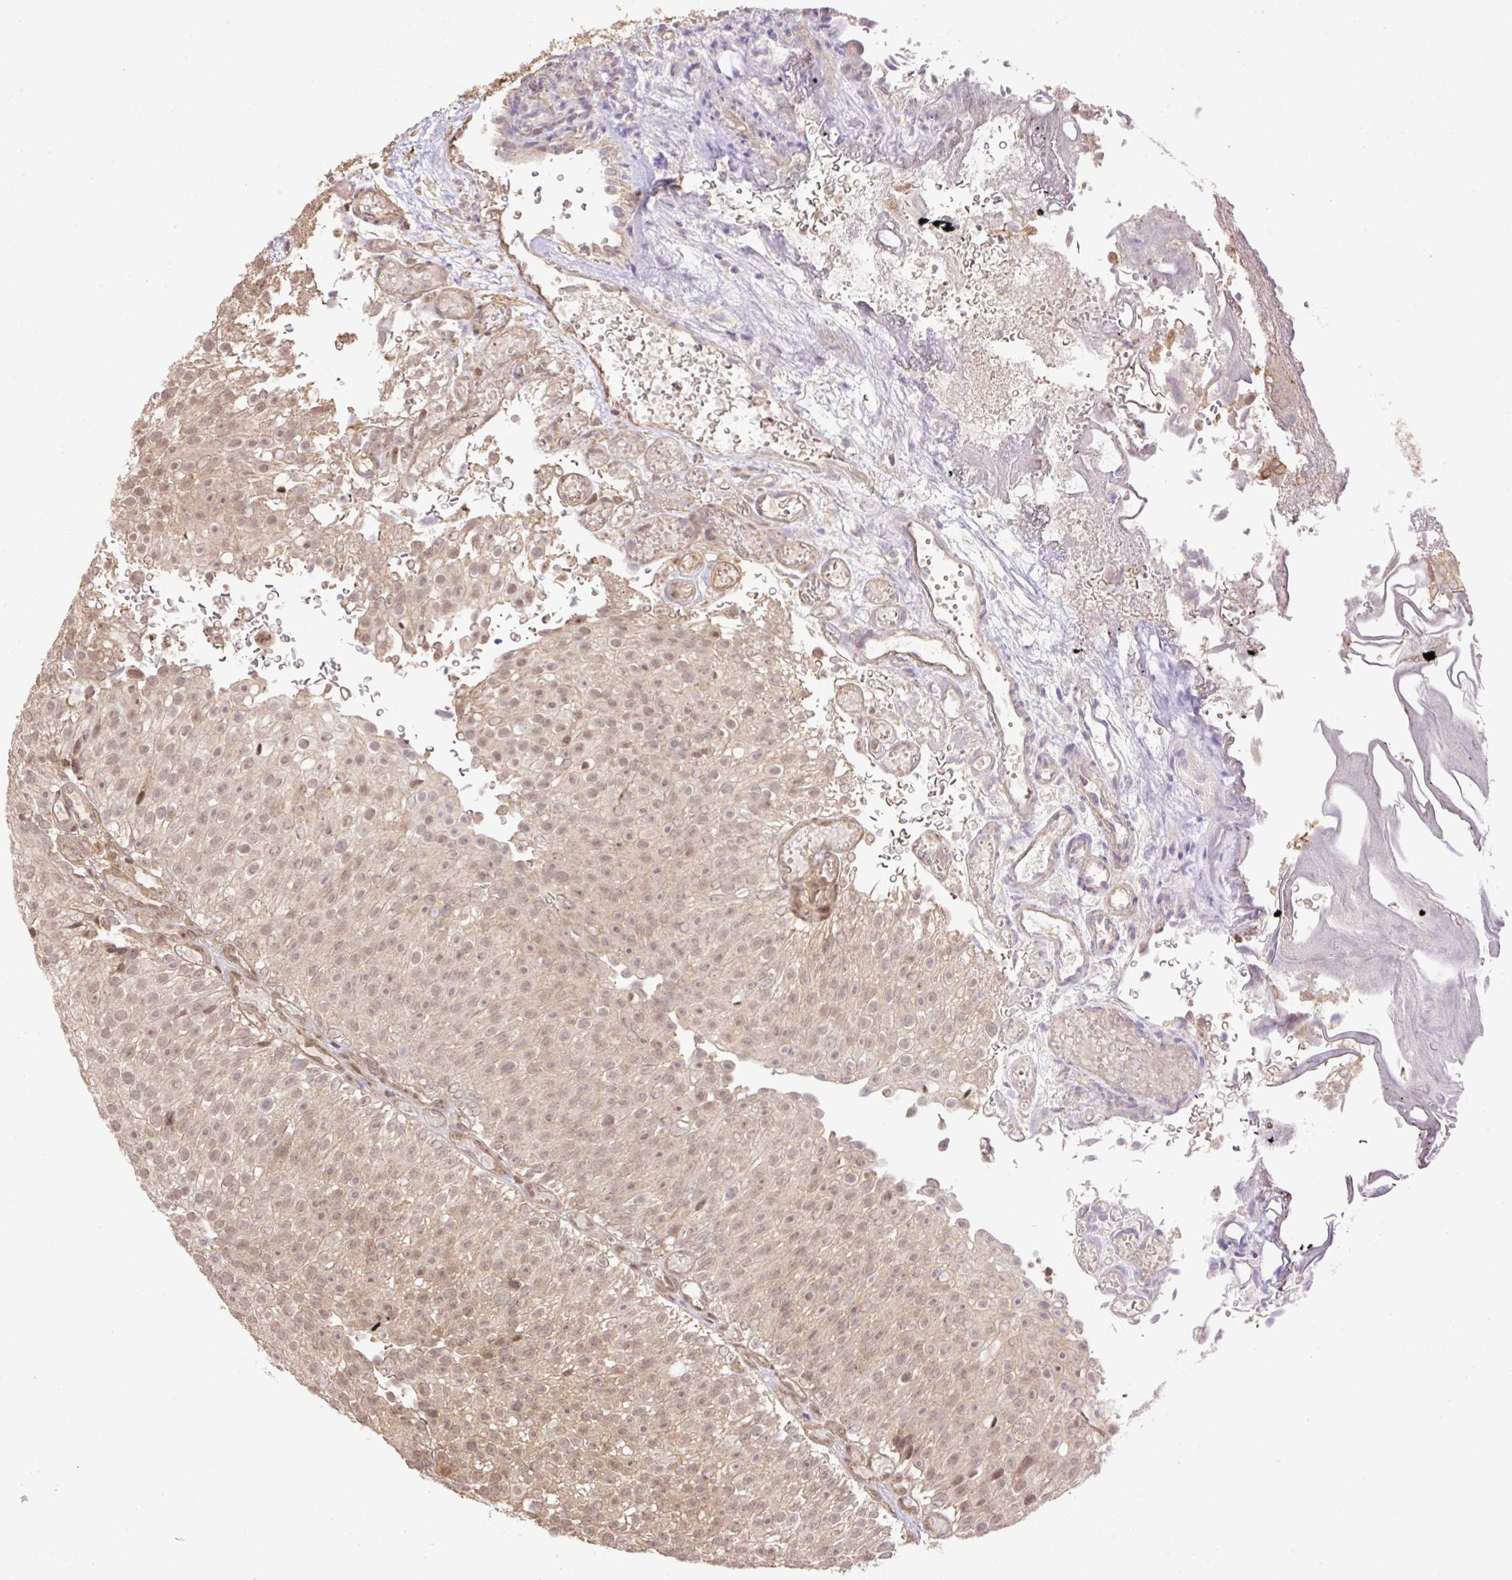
{"staining": {"intensity": "moderate", "quantity": ">75%", "location": "cytoplasmic/membranous,nuclear"}, "tissue": "urothelial cancer", "cell_type": "Tumor cells", "image_type": "cancer", "snomed": [{"axis": "morphology", "description": "Urothelial carcinoma, Low grade"}, {"axis": "topography", "description": "Urinary bladder"}], "caption": "Immunohistochemical staining of human urothelial carcinoma (low-grade) reveals moderate cytoplasmic/membranous and nuclear protein positivity in about >75% of tumor cells.", "gene": "VPS25", "patient": {"sex": "male", "age": 78}}